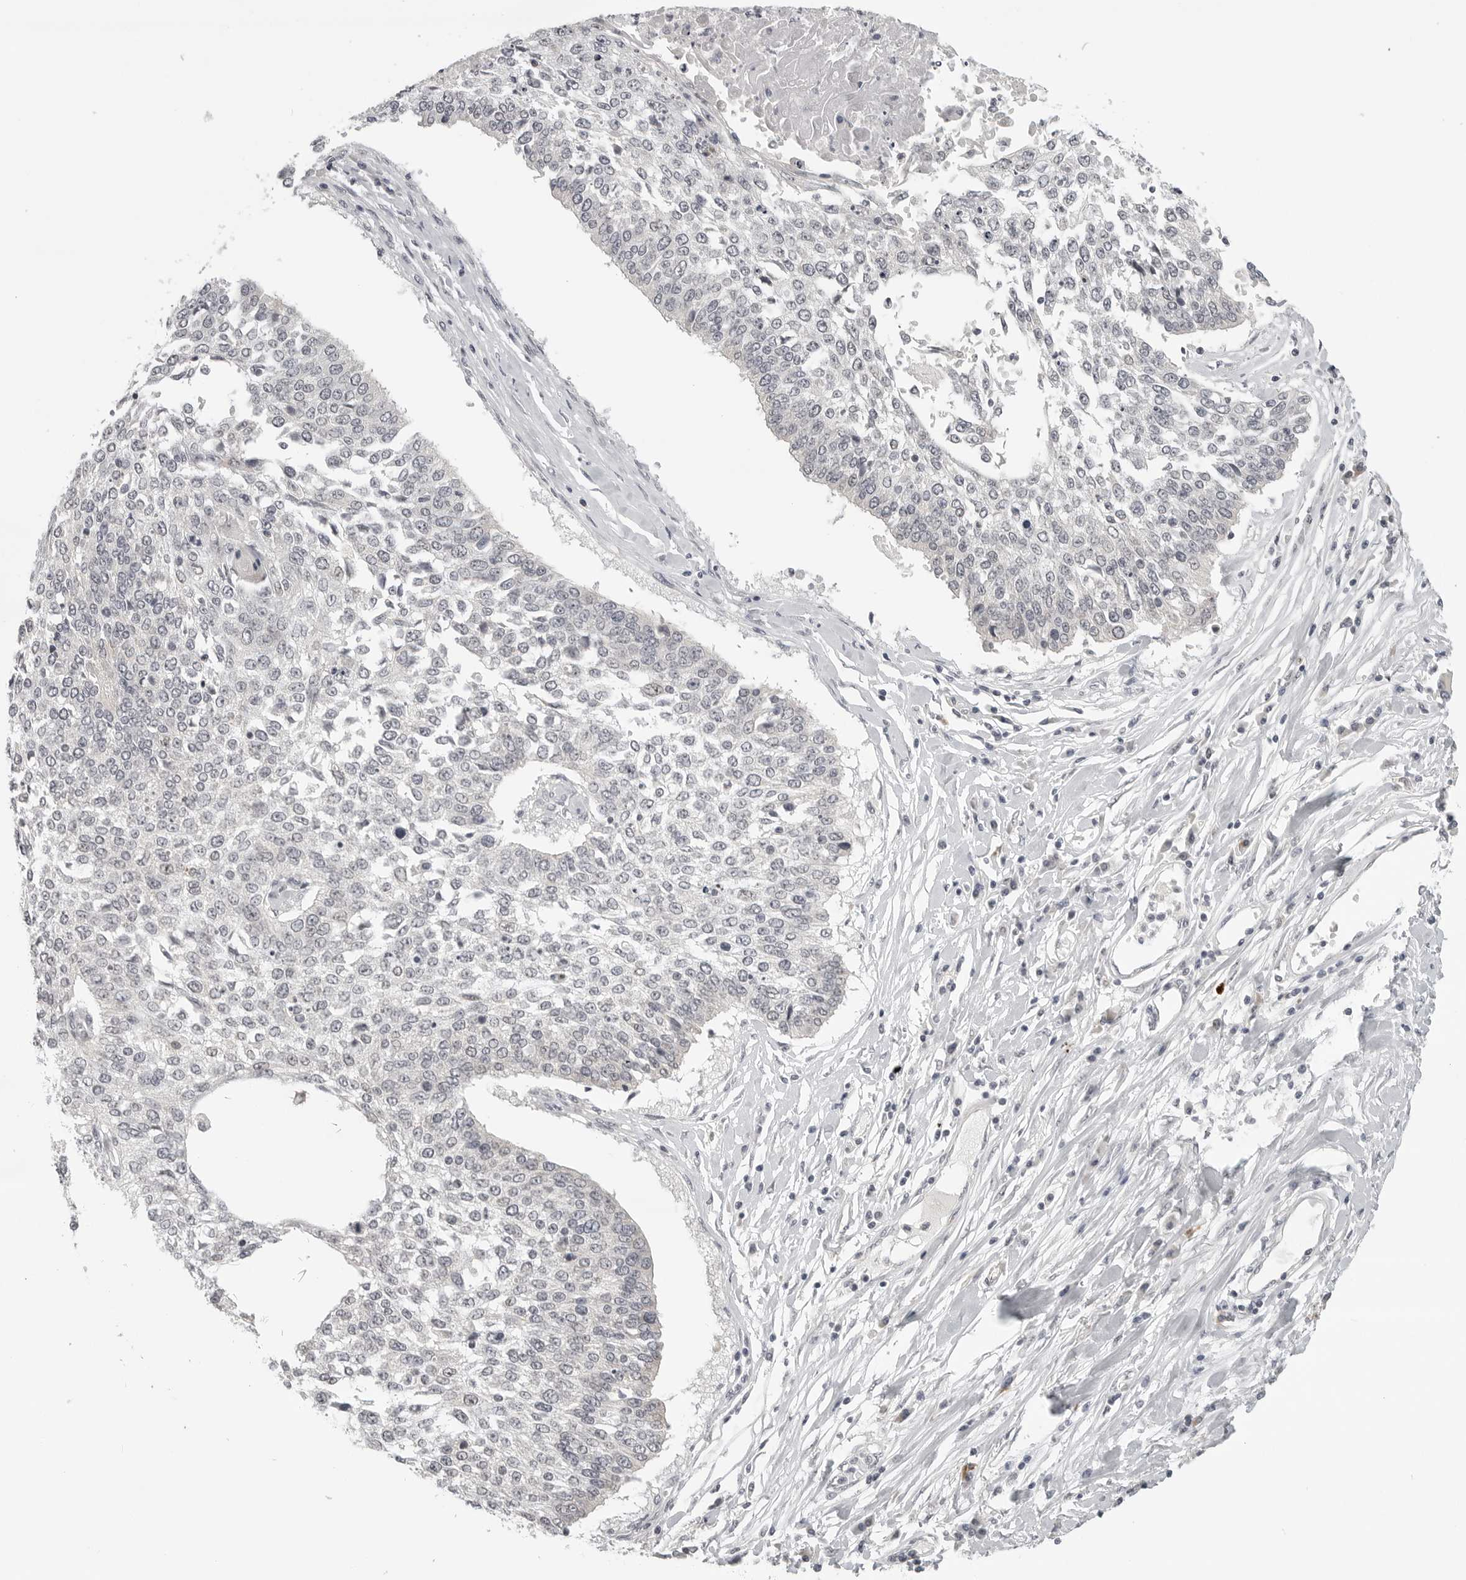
{"staining": {"intensity": "negative", "quantity": "none", "location": "none"}, "tissue": "lung cancer", "cell_type": "Tumor cells", "image_type": "cancer", "snomed": [{"axis": "morphology", "description": "Normal tissue, NOS"}, {"axis": "morphology", "description": "Squamous cell carcinoma, NOS"}, {"axis": "topography", "description": "Cartilage tissue"}, {"axis": "topography", "description": "Bronchus"}, {"axis": "topography", "description": "Lung"}, {"axis": "topography", "description": "Peripheral nerve tissue"}], "caption": "Immunohistochemical staining of lung cancer exhibits no significant staining in tumor cells.", "gene": "TUT4", "patient": {"sex": "female", "age": 49}}